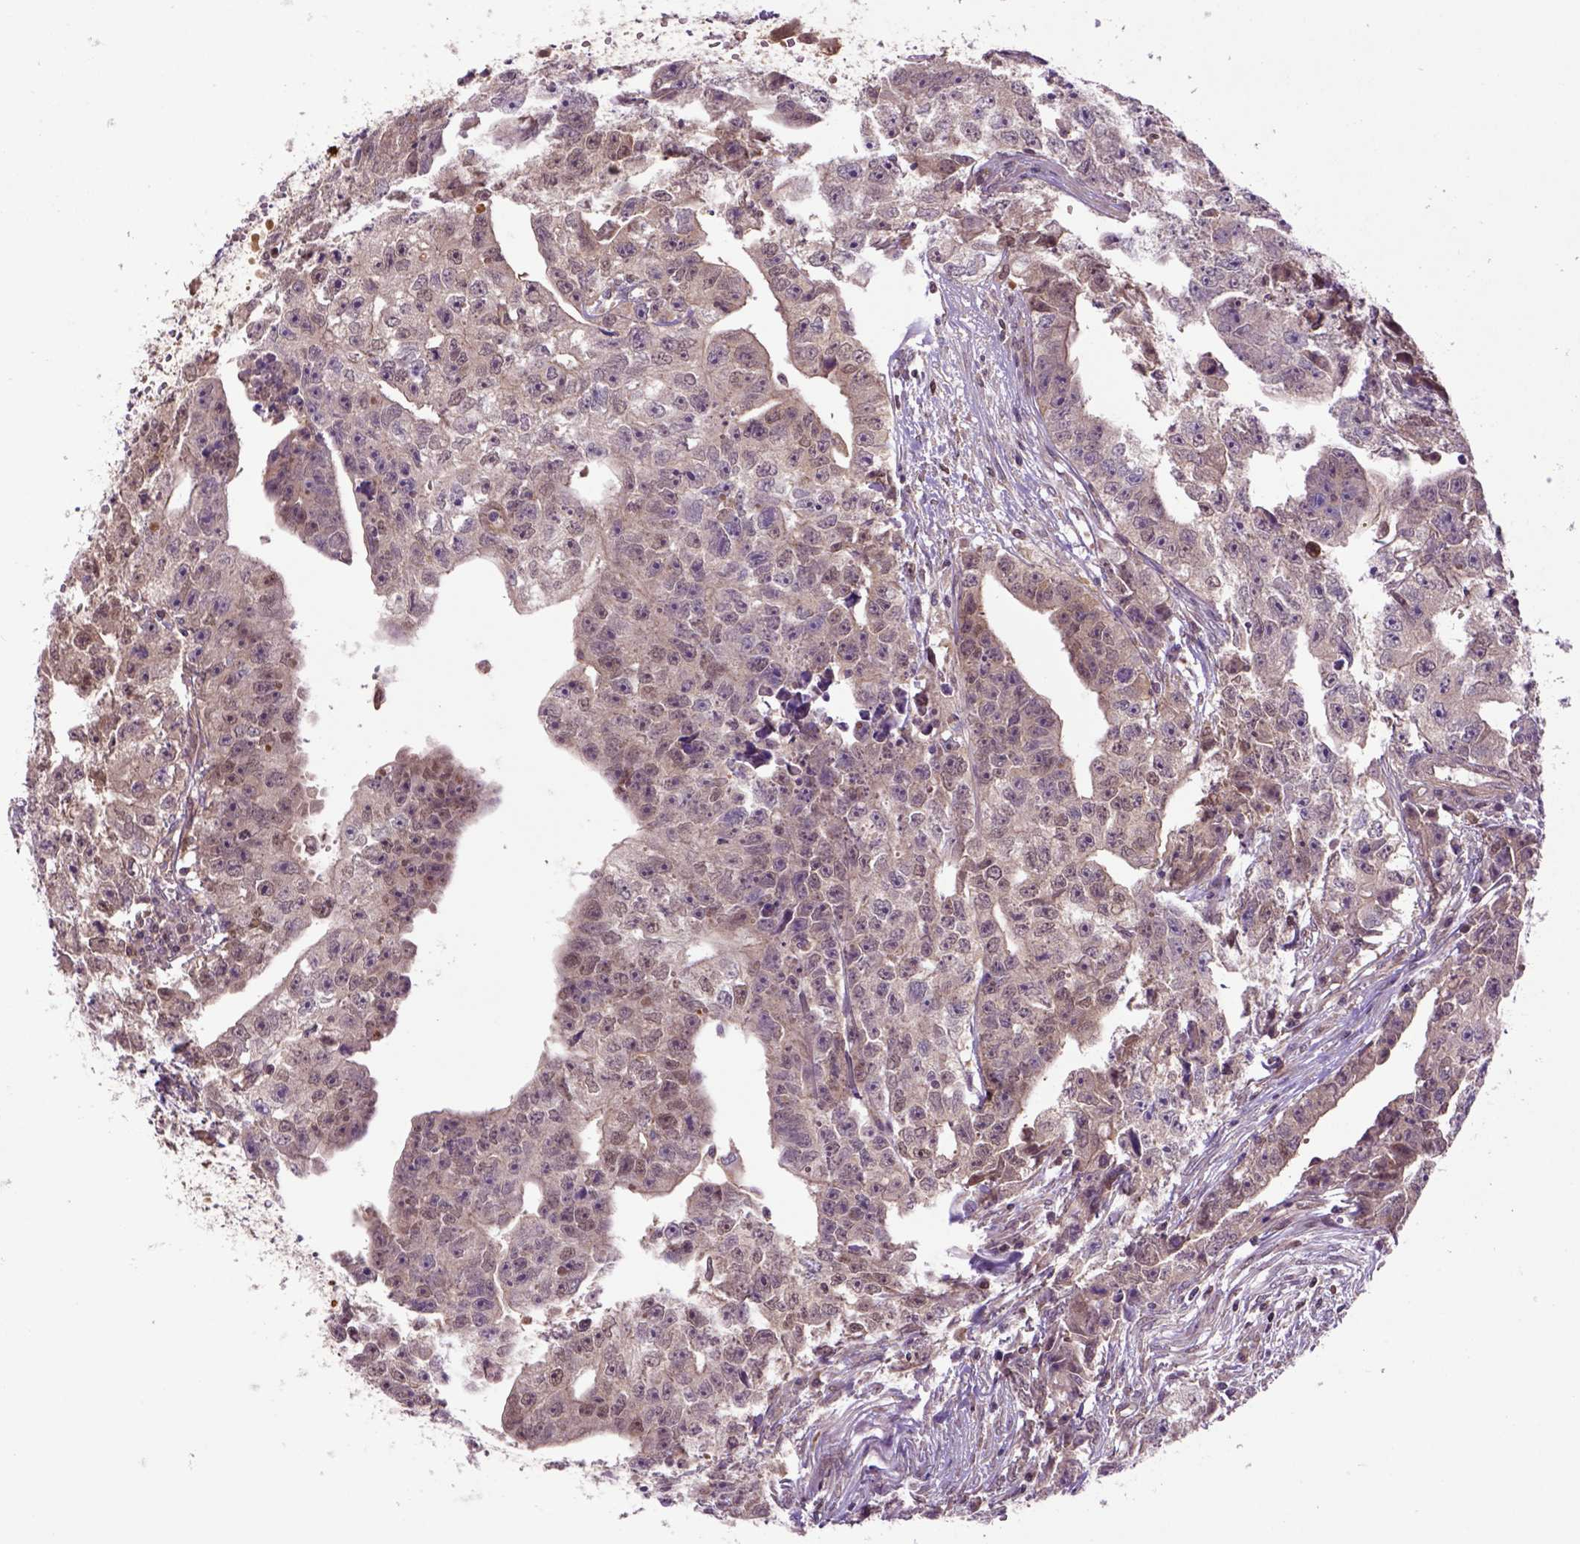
{"staining": {"intensity": "weak", "quantity": ">75%", "location": "cytoplasmic/membranous"}, "tissue": "testis cancer", "cell_type": "Tumor cells", "image_type": "cancer", "snomed": [{"axis": "morphology", "description": "Carcinoma, Embryonal, NOS"}, {"axis": "morphology", "description": "Teratoma, malignant, NOS"}, {"axis": "topography", "description": "Testis"}], "caption": "Tumor cells display low levels of weak cytoplasmic/membranous expression in about >75% of cells in testis teratoma (malignant).", "gene": "HSPBP1", "patient": {"sex": "male", "age": 24}}